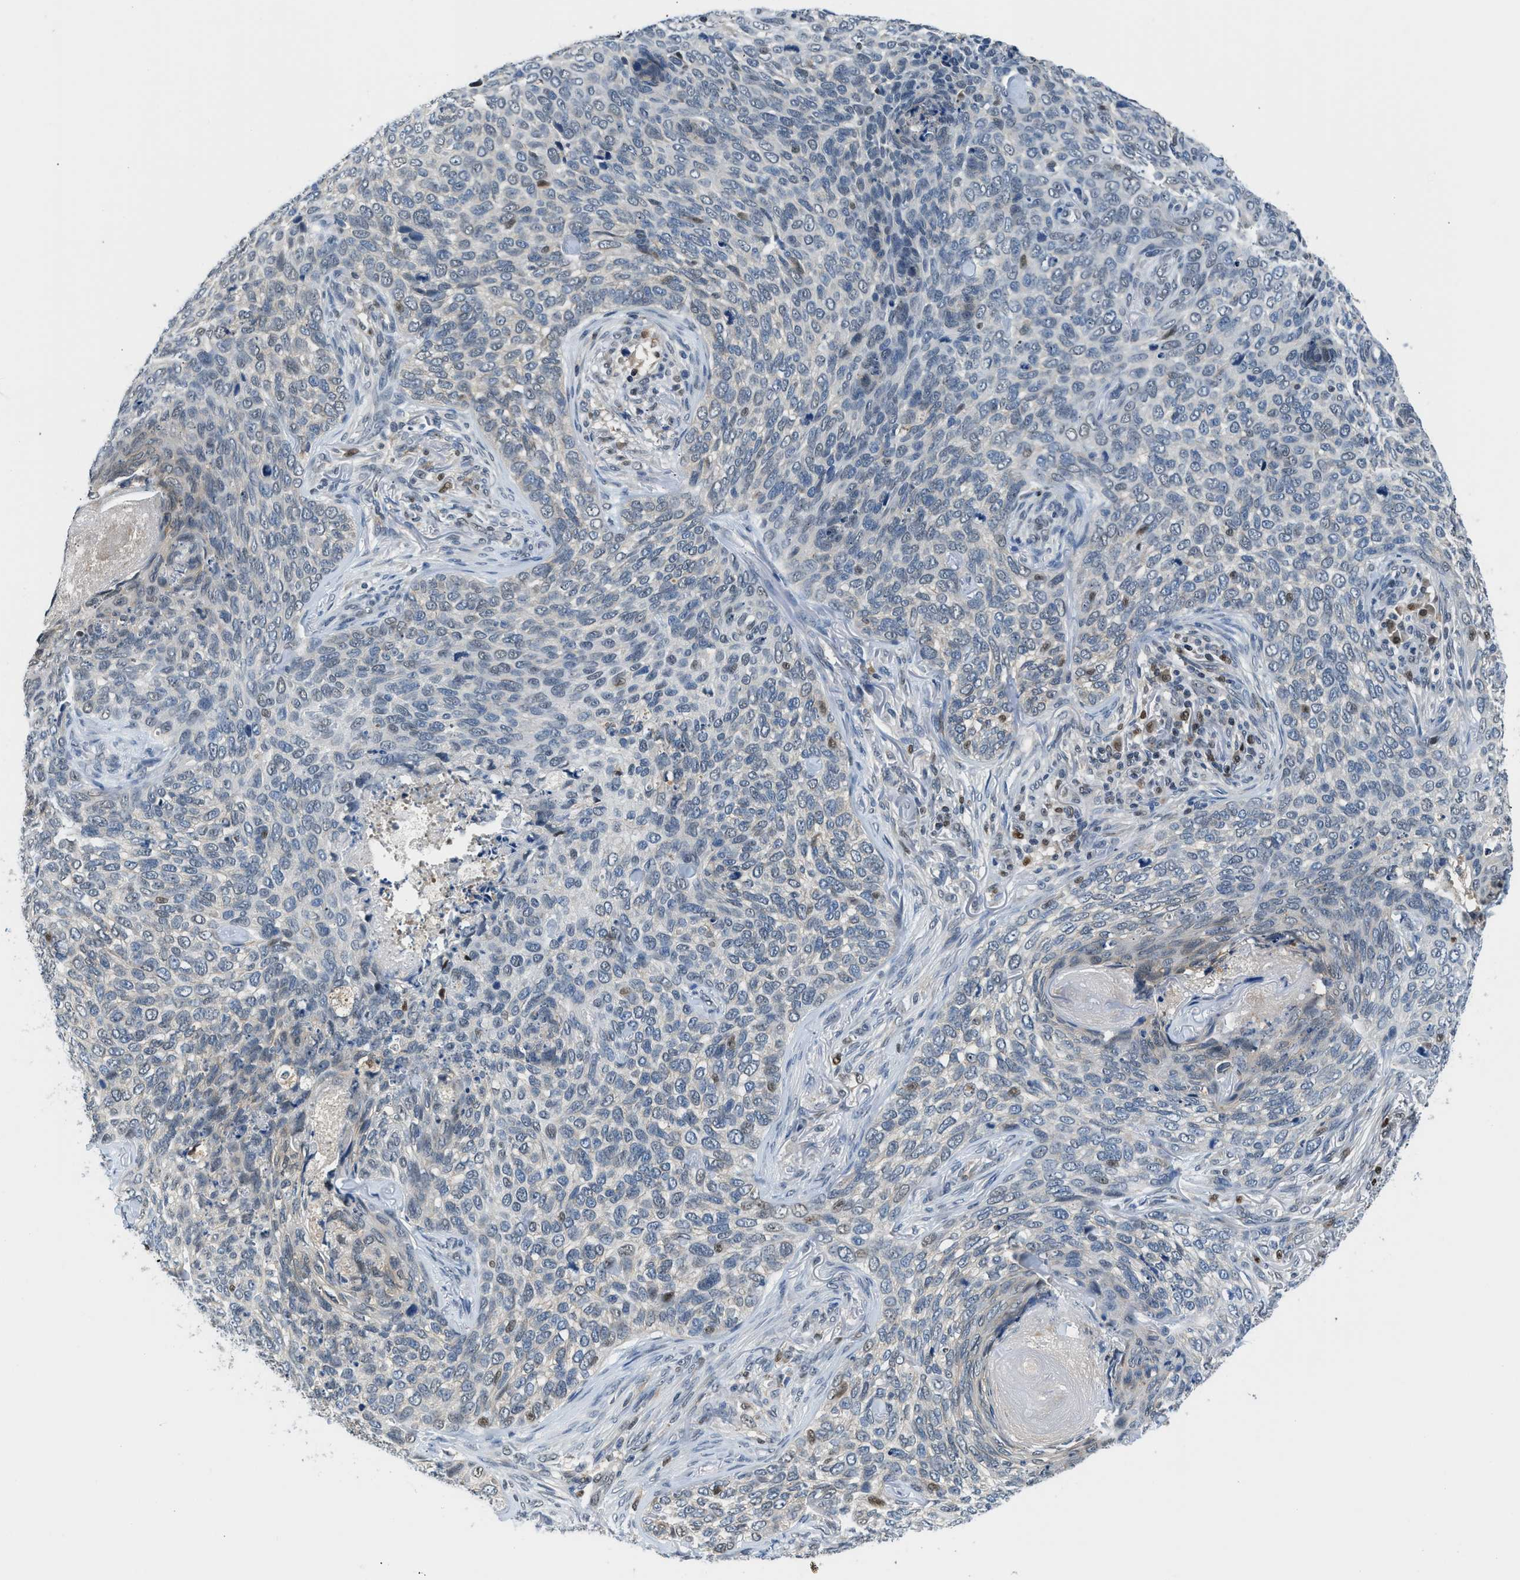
{"staining": {"intensity": "negative", "quantity": "none", "location": "none"}, "tissue": "skin cancer", "cell_type": "Tumor cells", "image_type": "cancer", "snomed": [{"axis": "morphology", "description": "Basal cell carcinoma"}, {"axis": "topography", "description": "Skin"}], "caption": "High magnification brightfield microscopy of skin cancer stained with DAB (brown) and counterstained with hematoxylin (blue): tumor cells show no significant positivity.", "gene": "ALX1", "patient": {"sex": "female", "age": 64}}